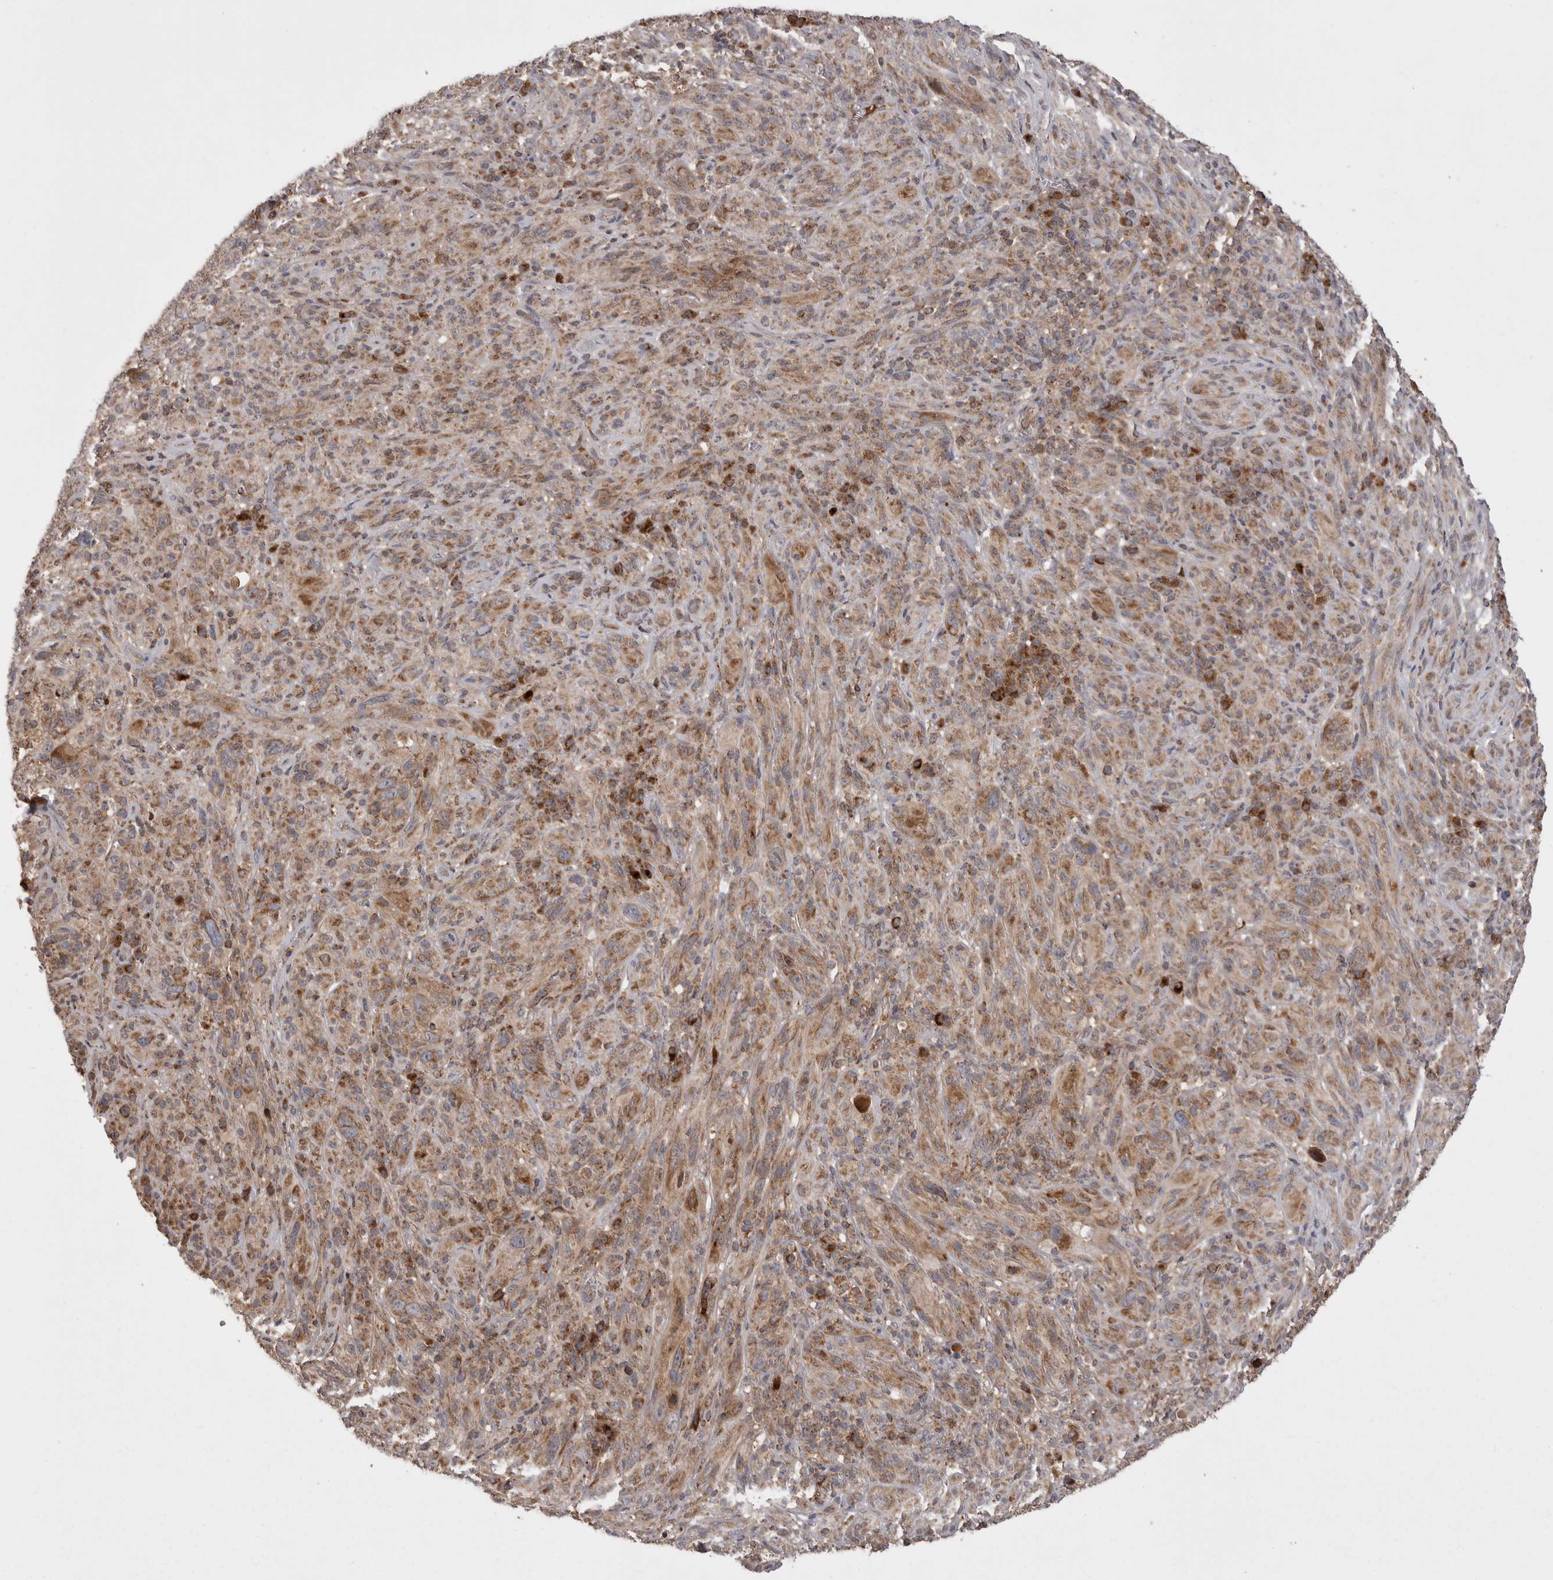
{"staining": {"intensity": "moderate", "quantity": ">75%", "location": "cytoplasmic/membranous"}, "tissue": "melanoma", "cell_type": "Tumor cells", "image_type": "cancer", "snomed": [{"axis": "morphology", "description": "Malignant melanoma, NOS"}, {"axis": "topography", "description": "Skin of head"}], "caption": "Immunohistochemical staining of human malignant melanoma demonstrates medium levels of moderate cytoplasmic/membranous protein staining in approximately >75% of tumor cells.", "gene": "KYAT3", "patient": {"sex": "male", "age": 96}}